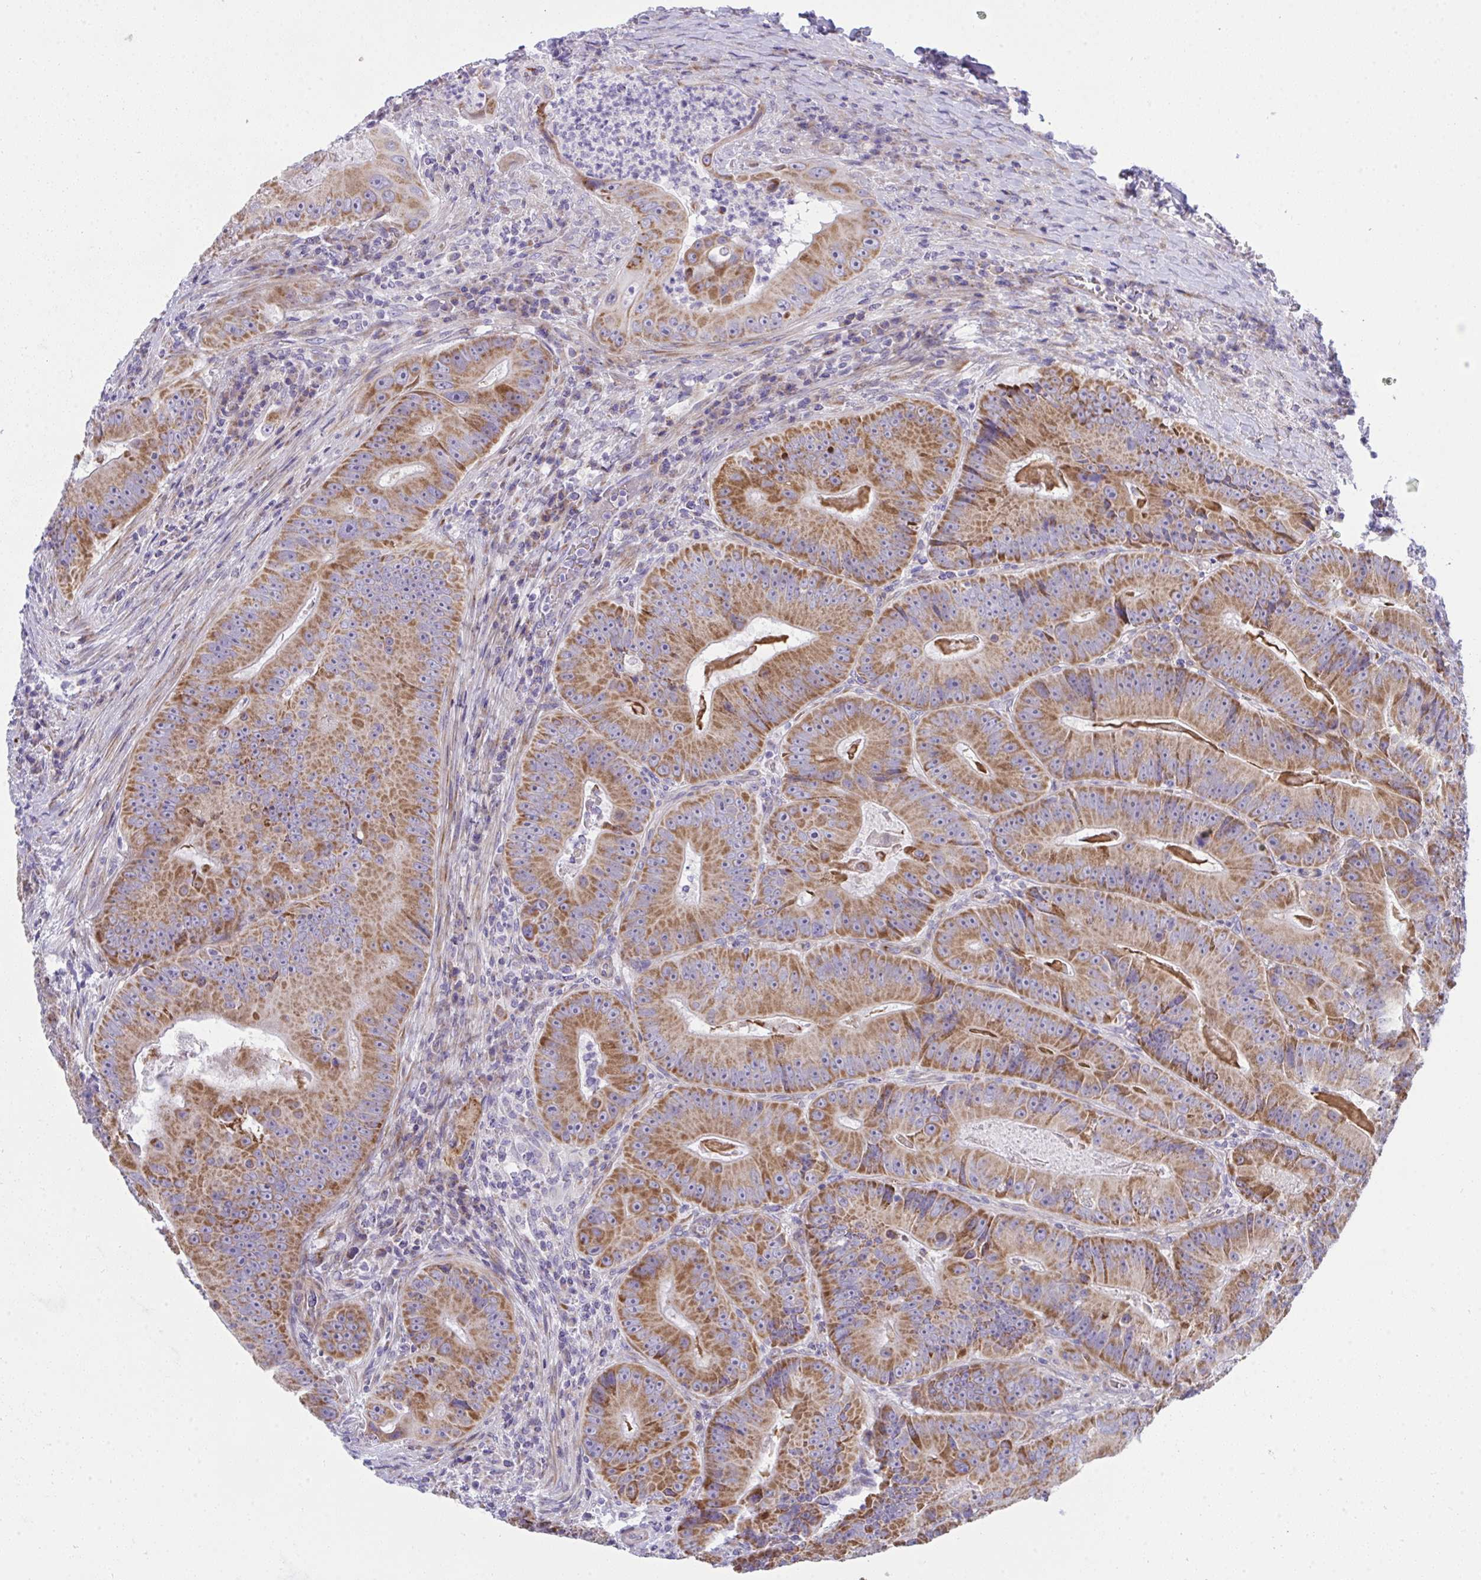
{"staining": {"intensity": "moderate", "quantity": ">75%", "location": "cytoplasmic/membranous"}, "tissue": "colorectal cancer", "cell_type": "Tumor cells", "image_type": "cancer", "snomed": [{"axis": "morphology", "description": "Adenocarcinoma, NOS"}, {"axis": "topography", "description": "Colon"}], "caption": "The photomicrograph demonstrates immunohistochemical staining of colorectal cancer. There is moderate cytoplasmic/membranous positivity is present in about >75% of tumor cells.", "gene": "NTN1", "patient": {"sex": "female", "age": 86}}